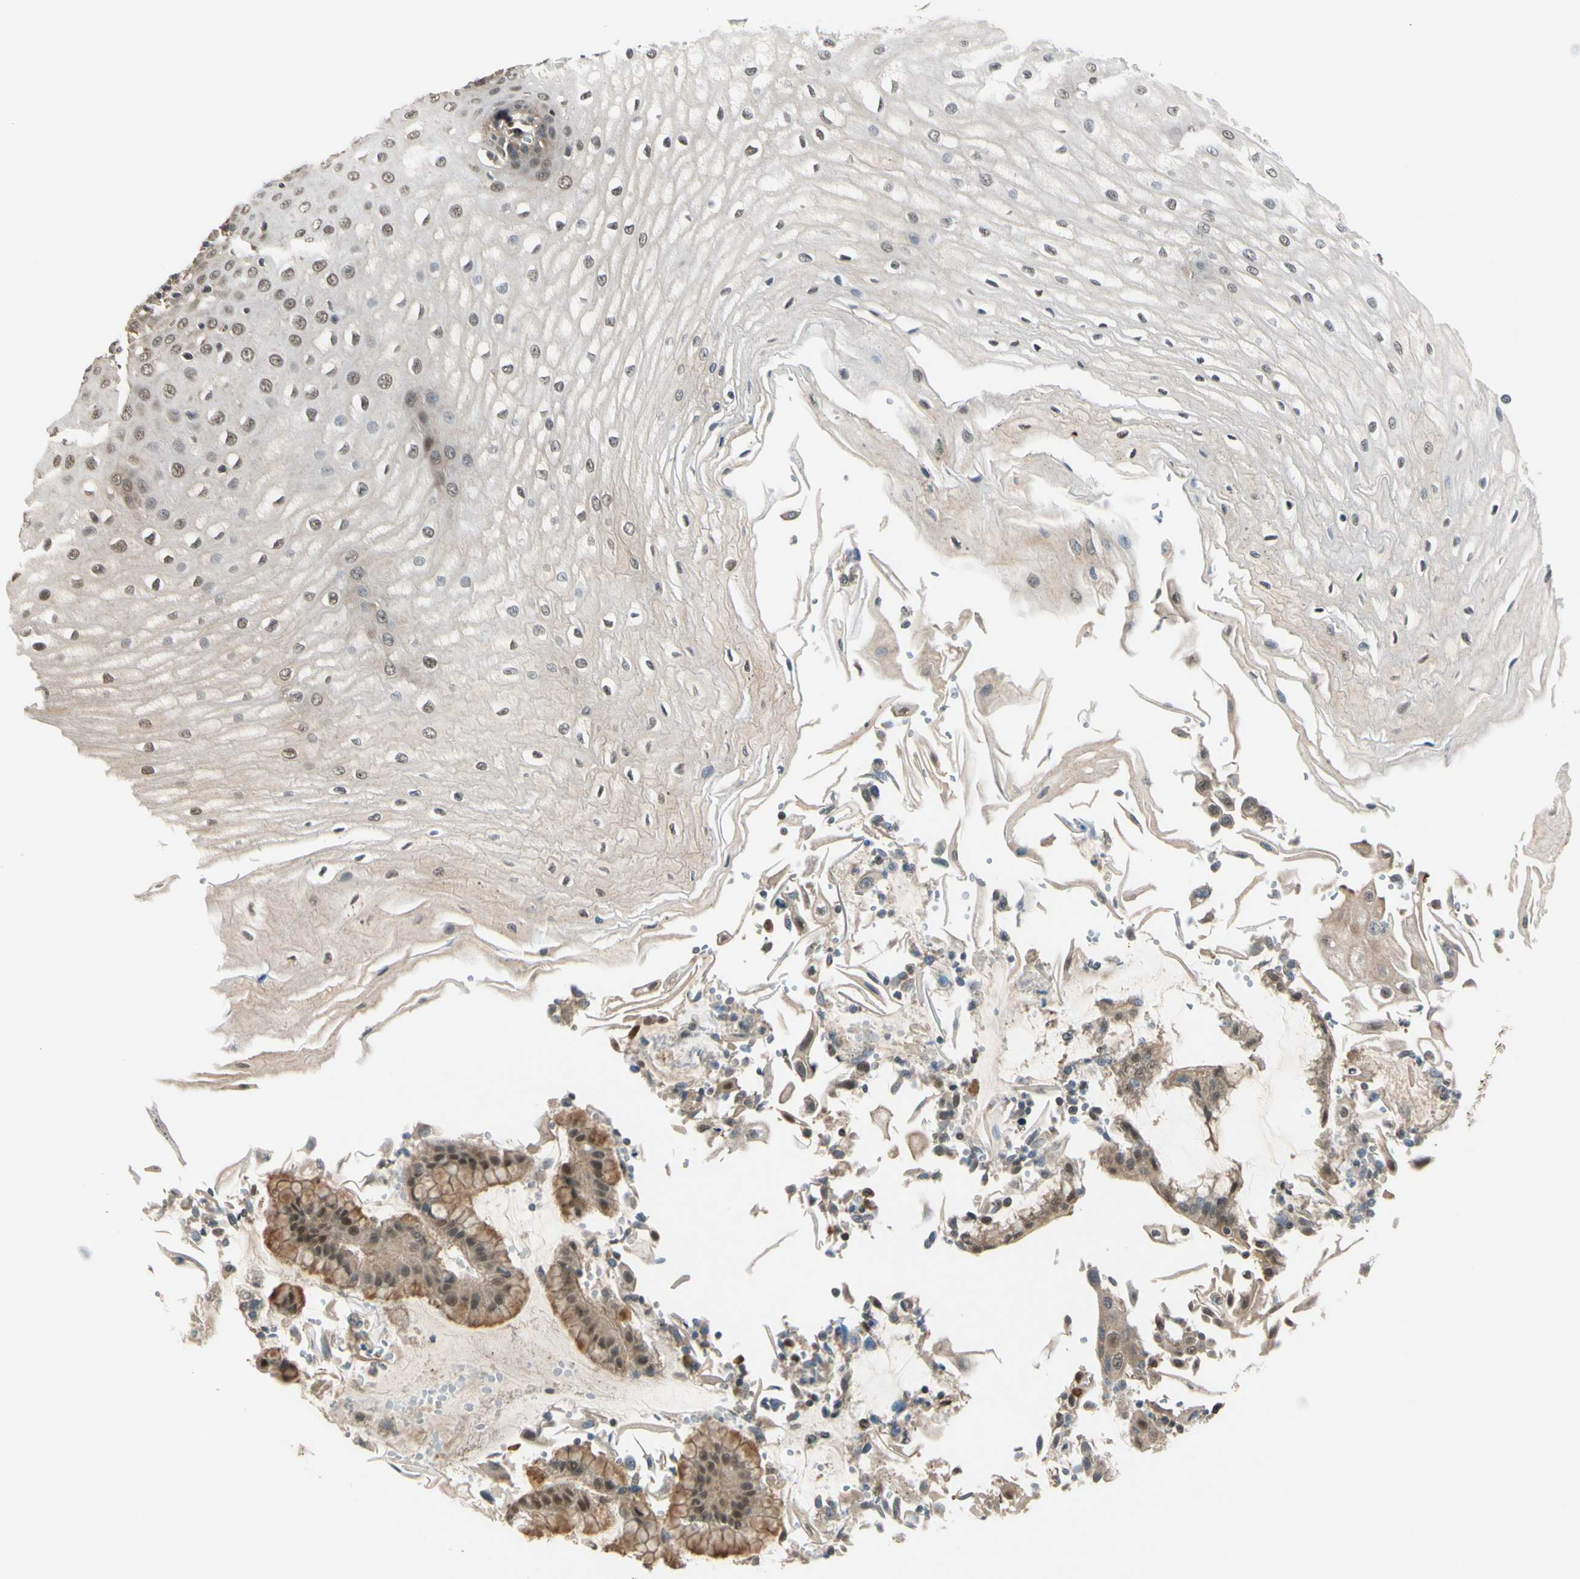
{"staining": {"intensity": "weak", "quantity": "25%-75%", "location": "cytoplasmic/membranous,nuclear"}, "tissue": "esophagus", "cell_type": "Squamous epithelial cells", "image_type": "normal", "snomed": [{"axis": "morphology", "description": "Normal tissue, NOS"}, {"axis": "morphology", "description": "Squamous cell carcinoma, NOS"}, {"axis": "topography", "description": "Esophagus"}], "caption": "Protein analysis of unremarkable esophagus demonstrates weak cytoplasmic/membranous,nuclear positivity in approximately 25%-75% of squamous epithelial cells. Nuclei are stained in blue.", "gene": "RASGRF1", "patient": {"sex": "male", "age": 65}}